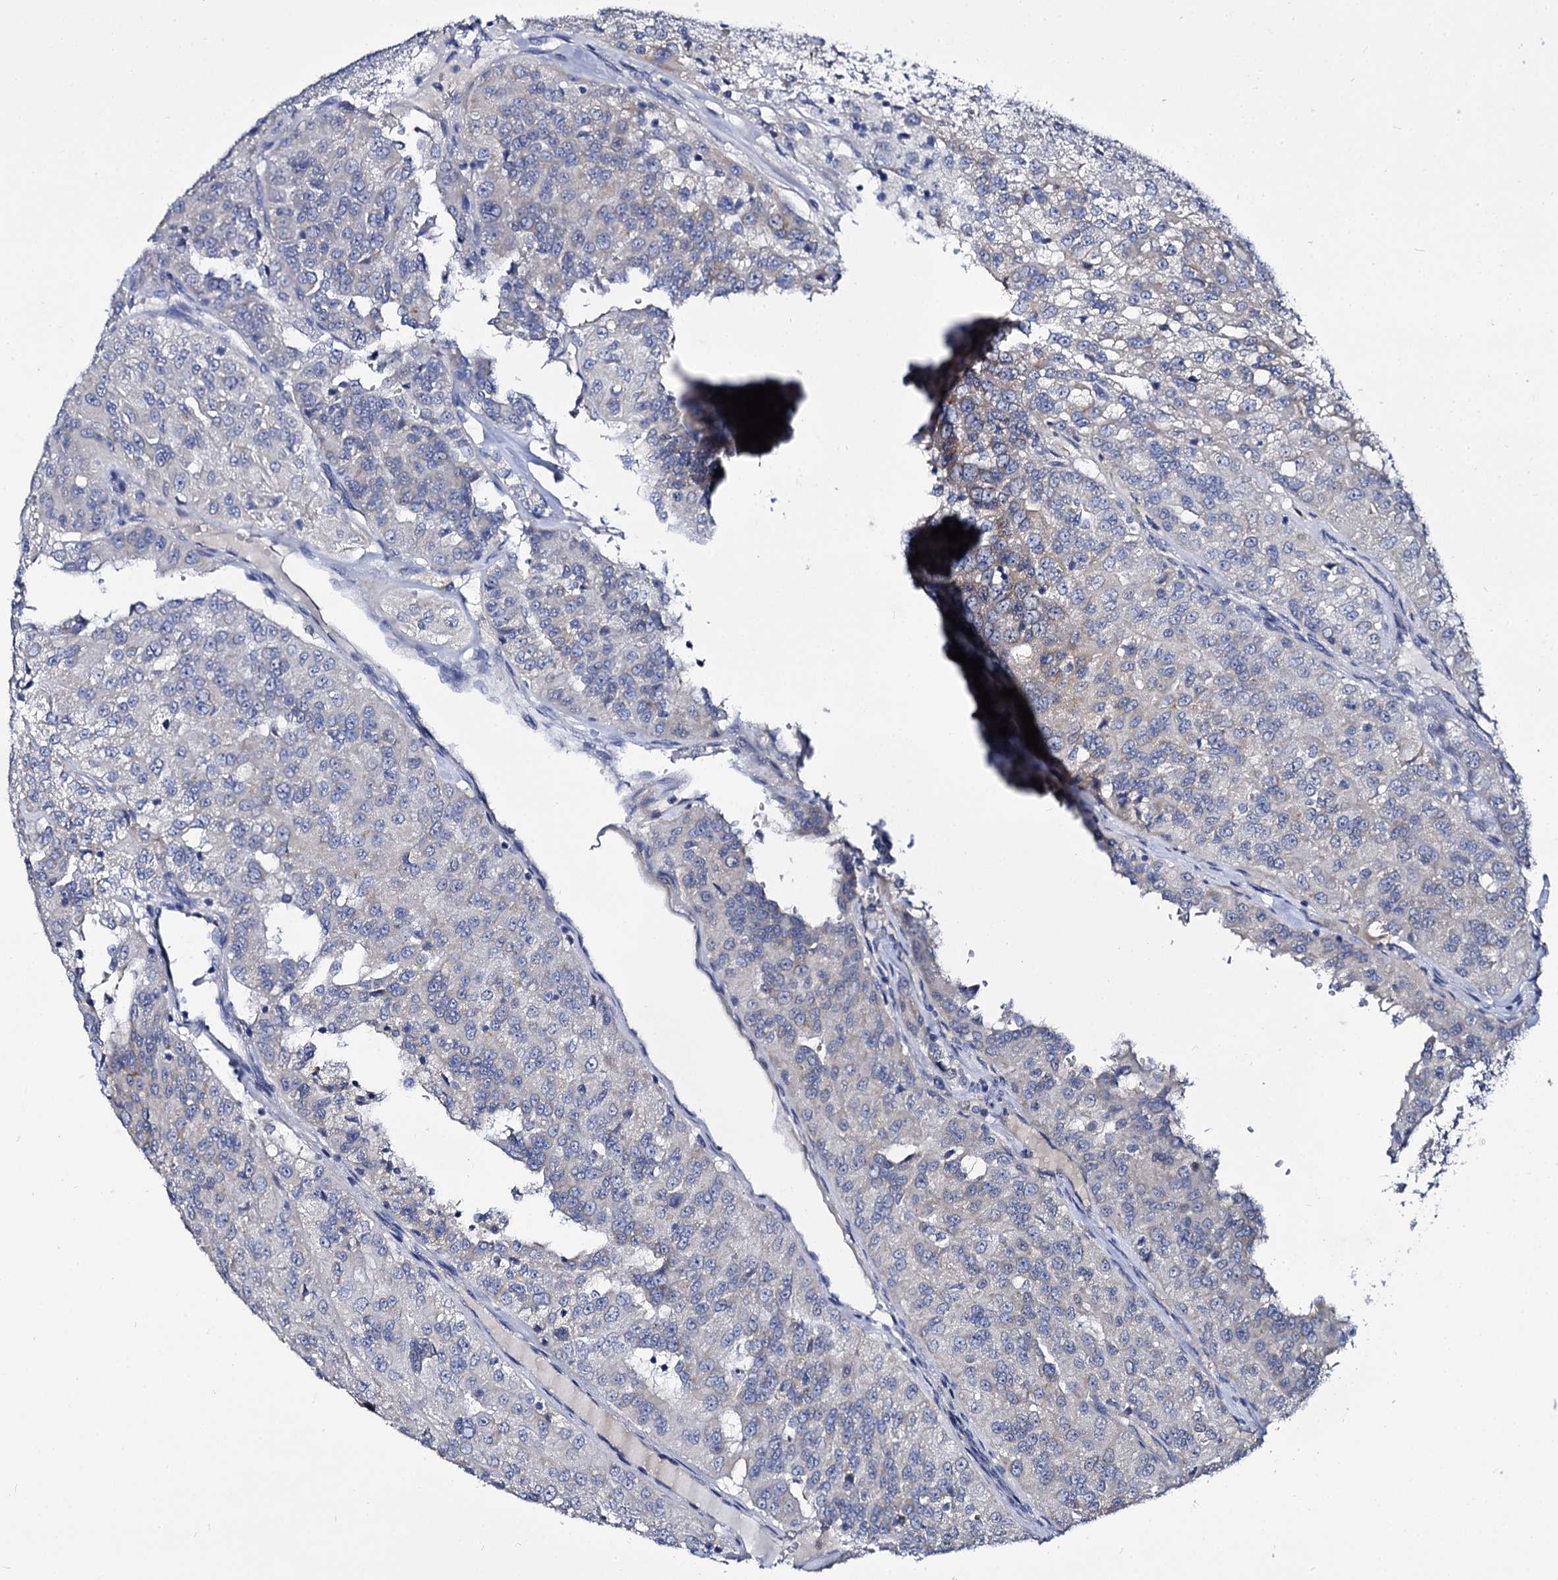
{"staining": {"intensity": "negative", "quantity": "none", "location": "none"}, "tissue": "renal cancer", "cell_type": "Tumor cells", "image_type": "cancer", "snomed": [{"axis": "morphology", "description": "Adenocarcinoma, NOS"}, {"axis": "topography", "description": "Kidney"}], "caption": "There is no significant positivity in tumor cells of renal cancer.", "gene": "PANX2", "patient": {"sex": "female", "age": 63}}